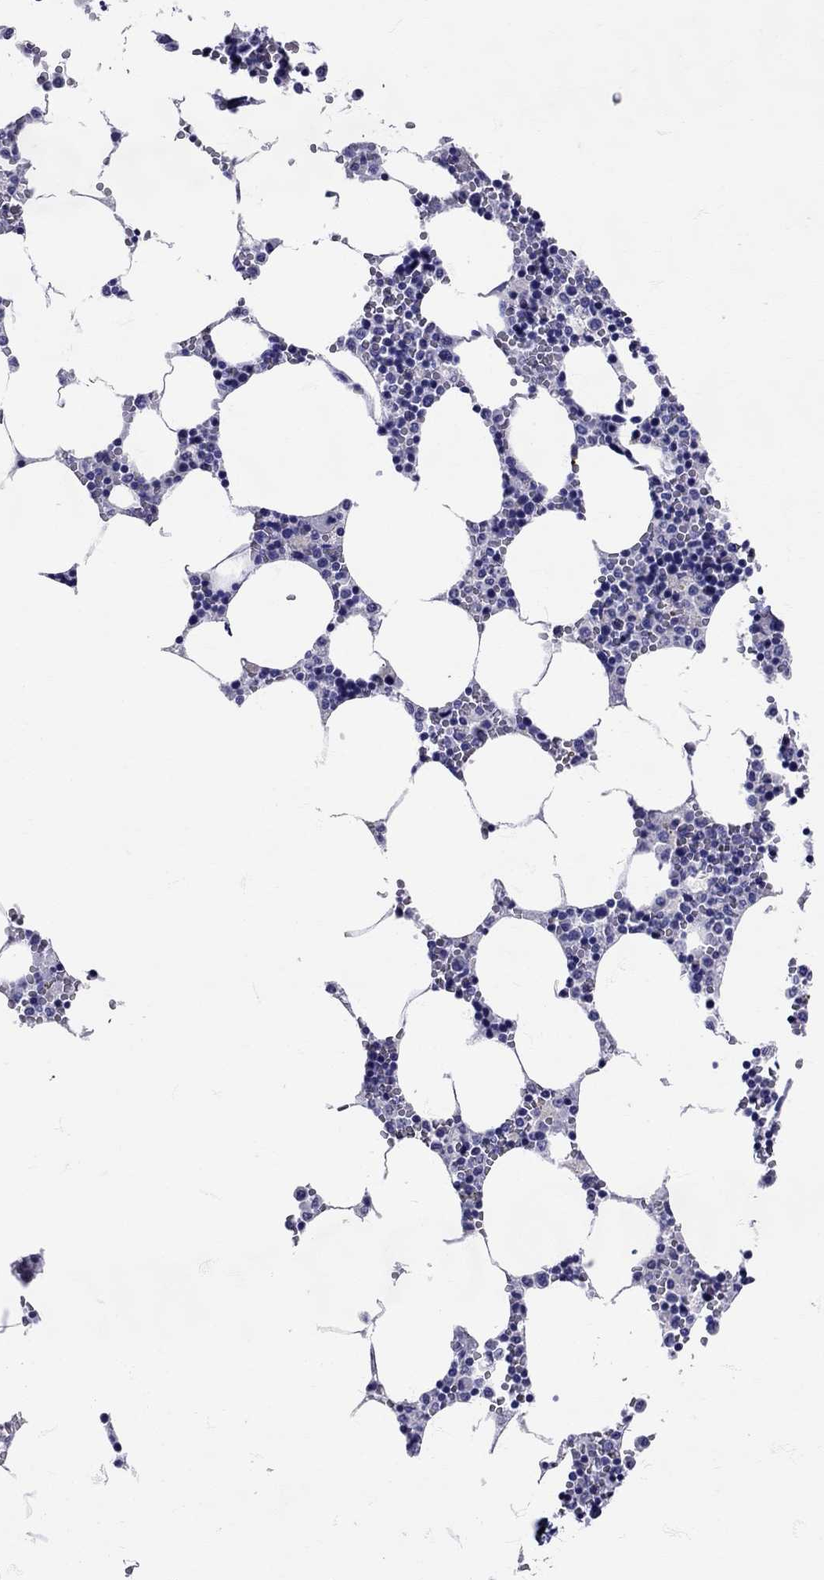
{"staining": {"intensity": "negative", "quantity": "none", "location": "none"}, "tissue": "bone marrow", "cell_type": "Hematopoietic cells", "image_type": "normal", "snomed": [{"axis": "morphology", "description": "Normal tissue, NOS"}, {"axis": "topography", "description": "Bone marrow"}], "caption": "An IHC histopathology image of normal bone marrow is shown. There is no staining in hematopoietic cells of bone marrow. (Brightfield microscopy of DAB (3,3'-diaminobenzidine) immunohistochemistry (IHC) at high magnification).", "gene": "AVP", "patient": {"sex": "female", "age": 64}}